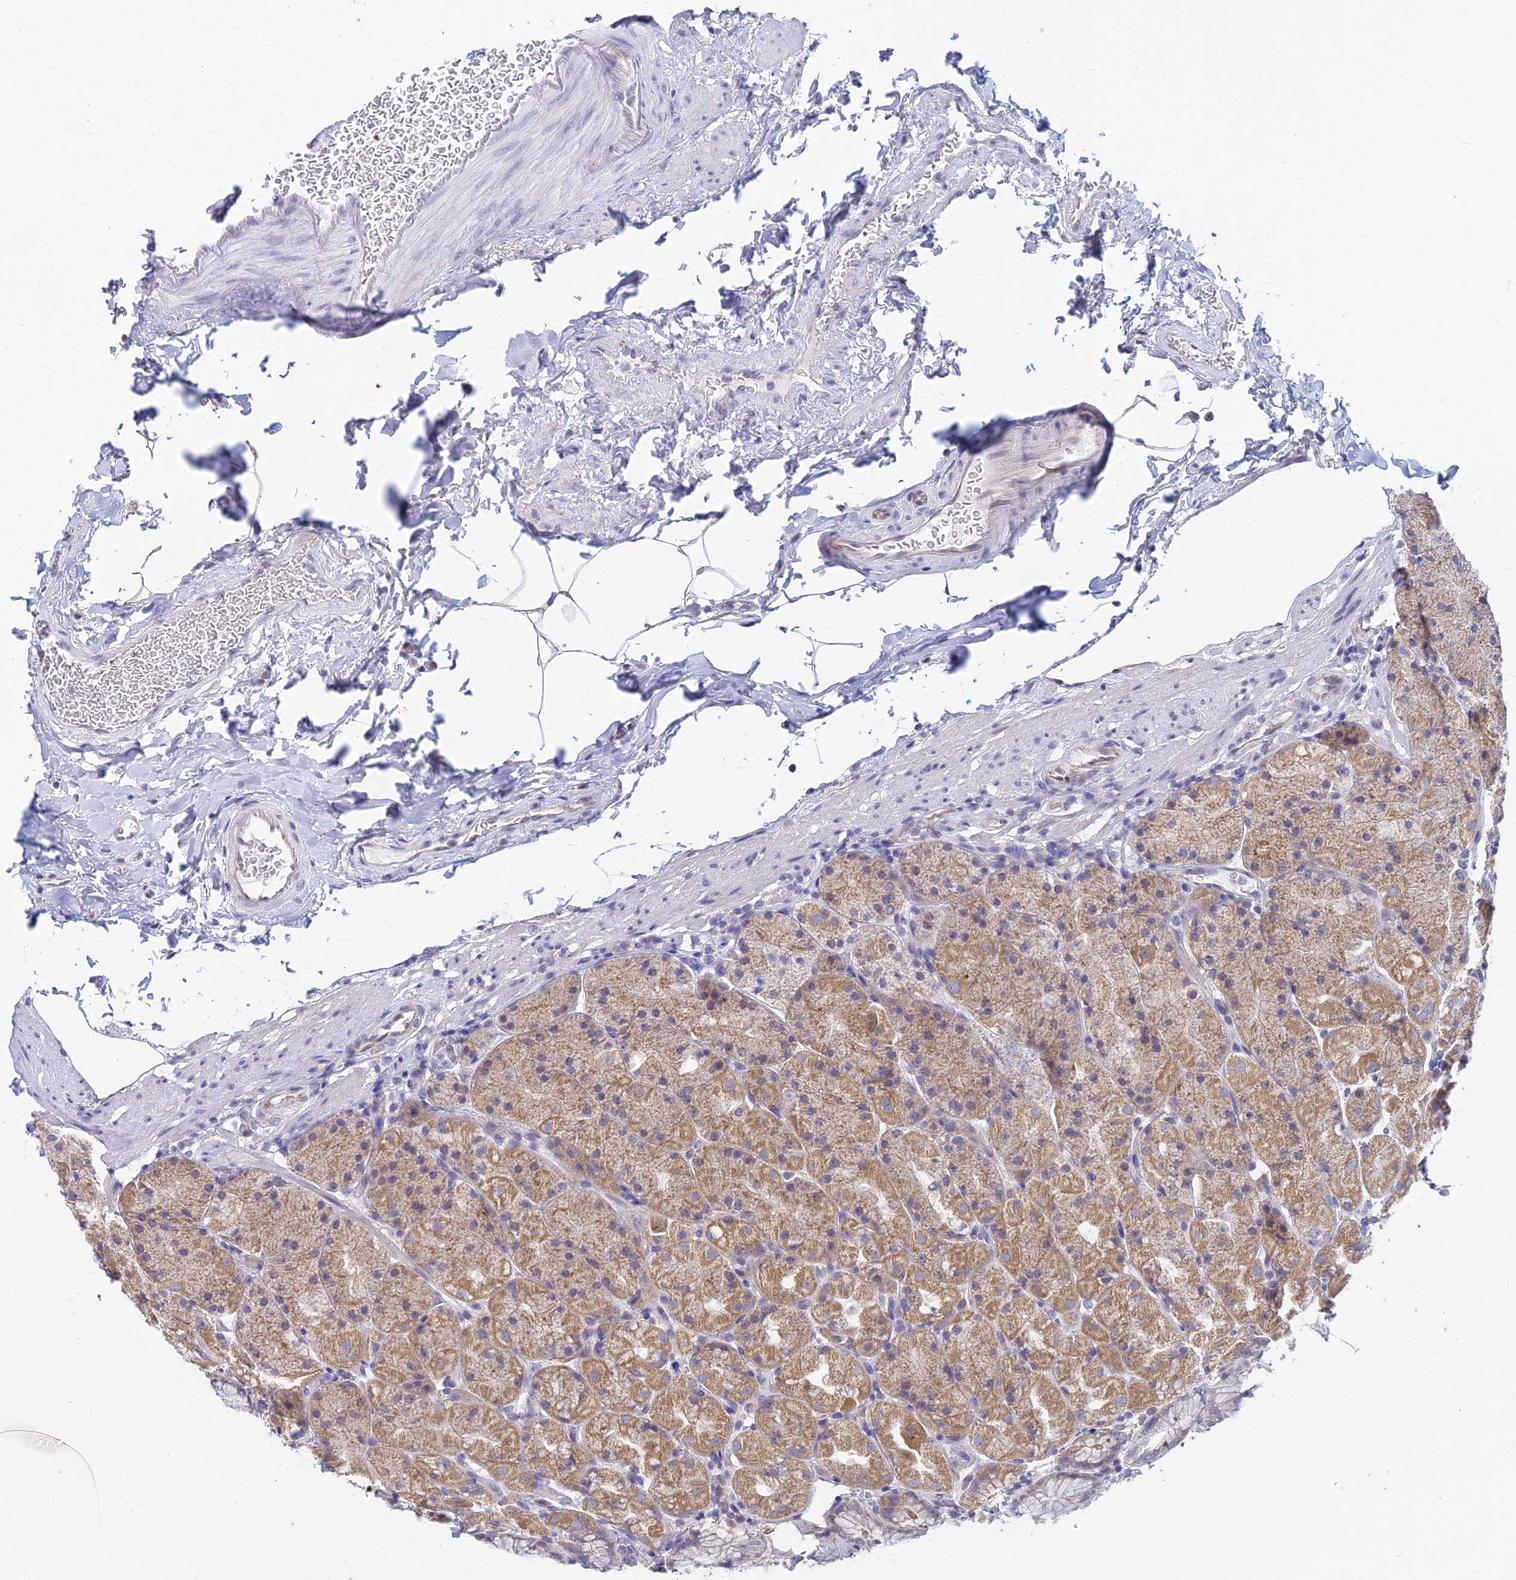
{"staining": {"intensity": "moderate", "quantity": ">75%", "location": "cytoplasmic/membranous"}, "tissue": "stomach", "cell_type": "Glandular cells", "image_type": "normal", "snomed": [{"axis": "morphology", "description": "Normal tissue, NOS"}, {"axis": "topography", "description": "Stomach, upper"}, {"axis": "topography", "description": "Stomach, lower"}], "caption": "Normal stomach was stained to show a protein in brown. There is medium levels of moderate cytoplasmic/membranous staining in about >75% of glandular cells.", "gene": "EEF2KMT", "patient": {"sex": "male", "age": 67}}